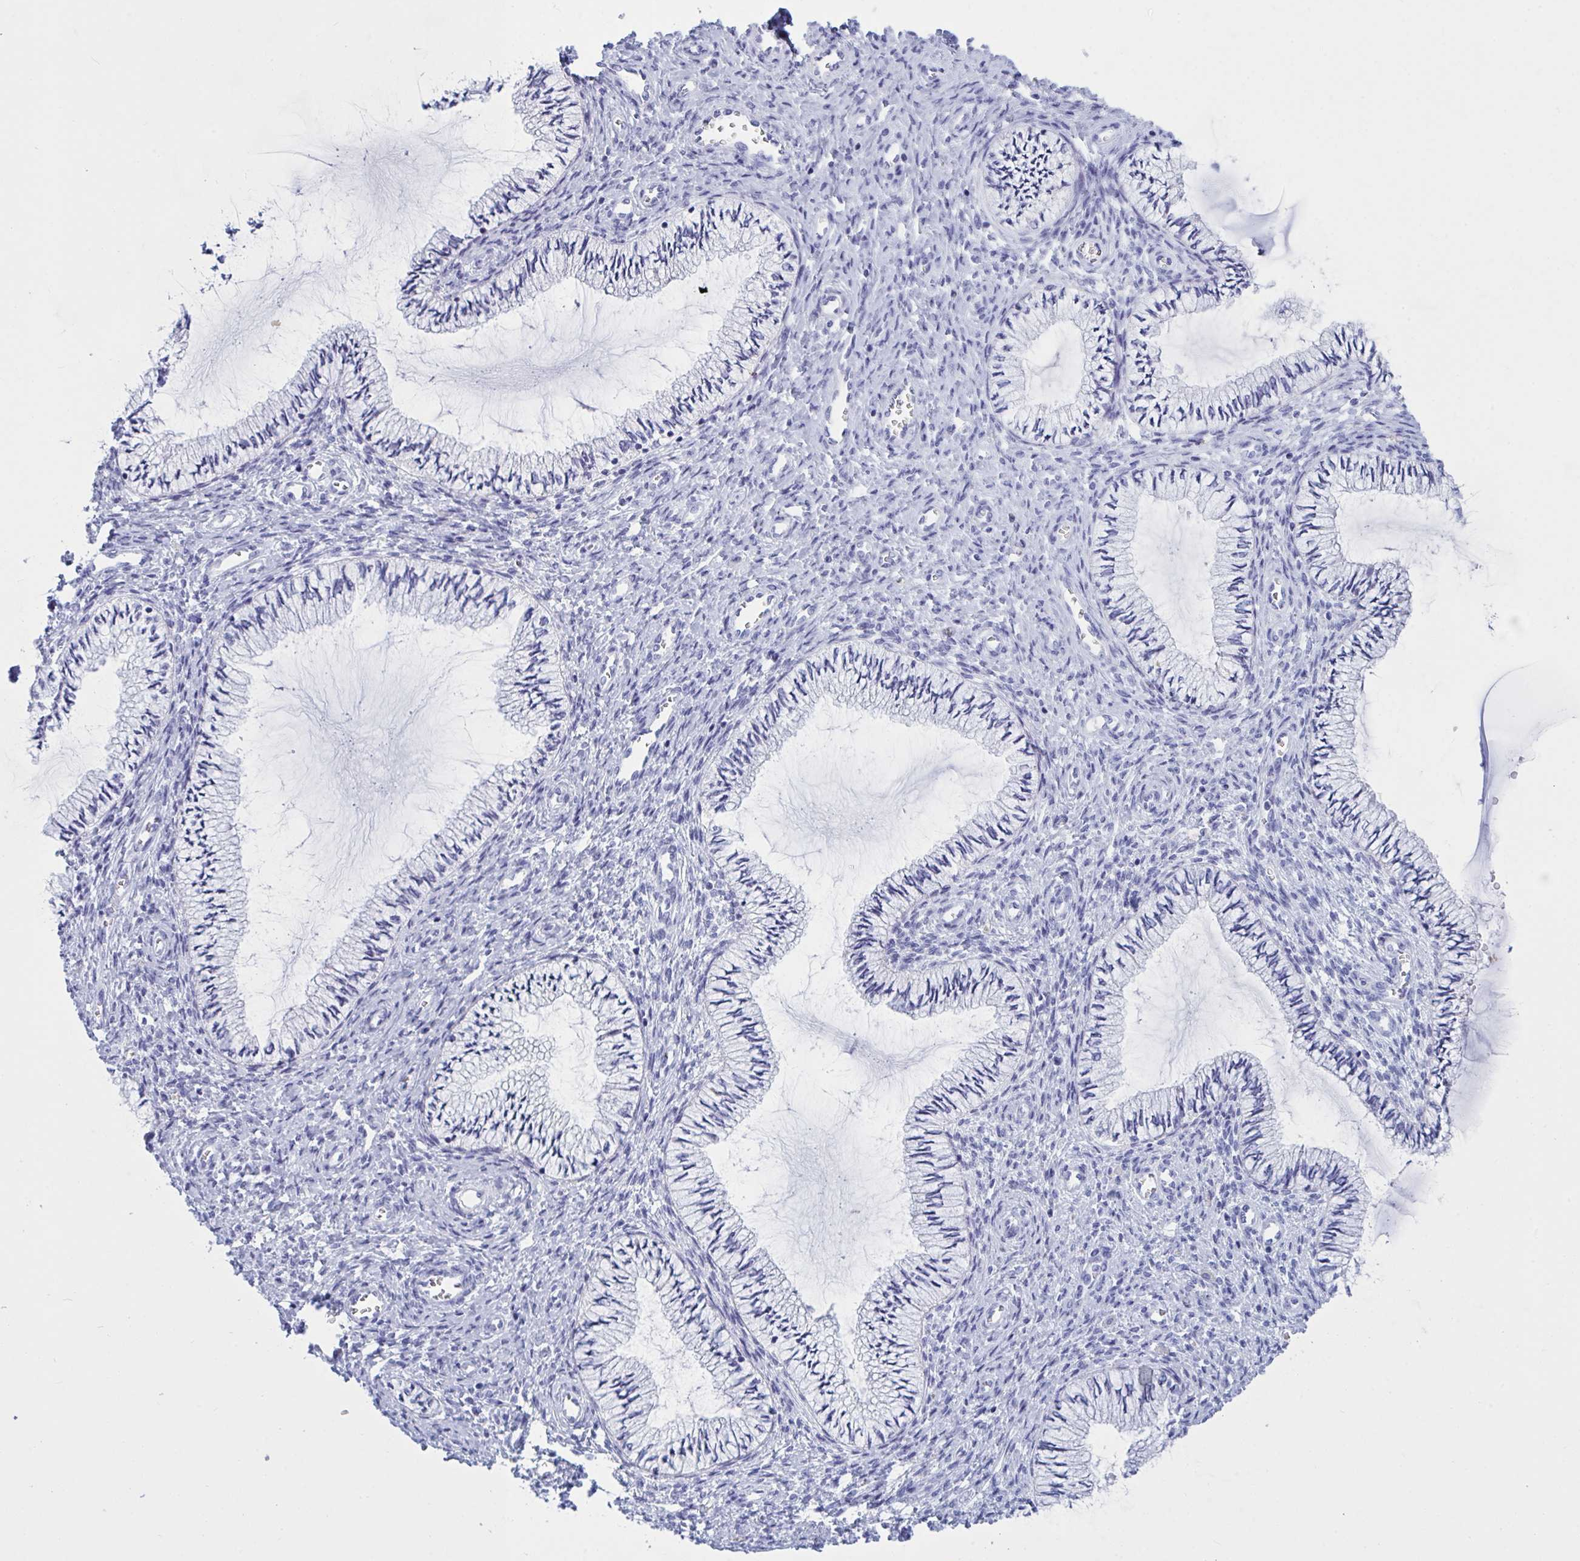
{"staining": {"intensity": "negative", "quantity": "none", "location": "none"}, "tissue": "cervix", "cell_type": "Glandular cells", "image_type": "normal", "snomed": [{"axis": "morphology", "description": "Normal tissue, NOS"}, {"axis": "topography", "description": "Cervix"}], "caption": "This is an immunohistochemistry (IHC) image of unremarkable cervix. There is no staining in glandular cells.", "gene": "OXLD1", "patient": {"sex": "female", "age": 24}}